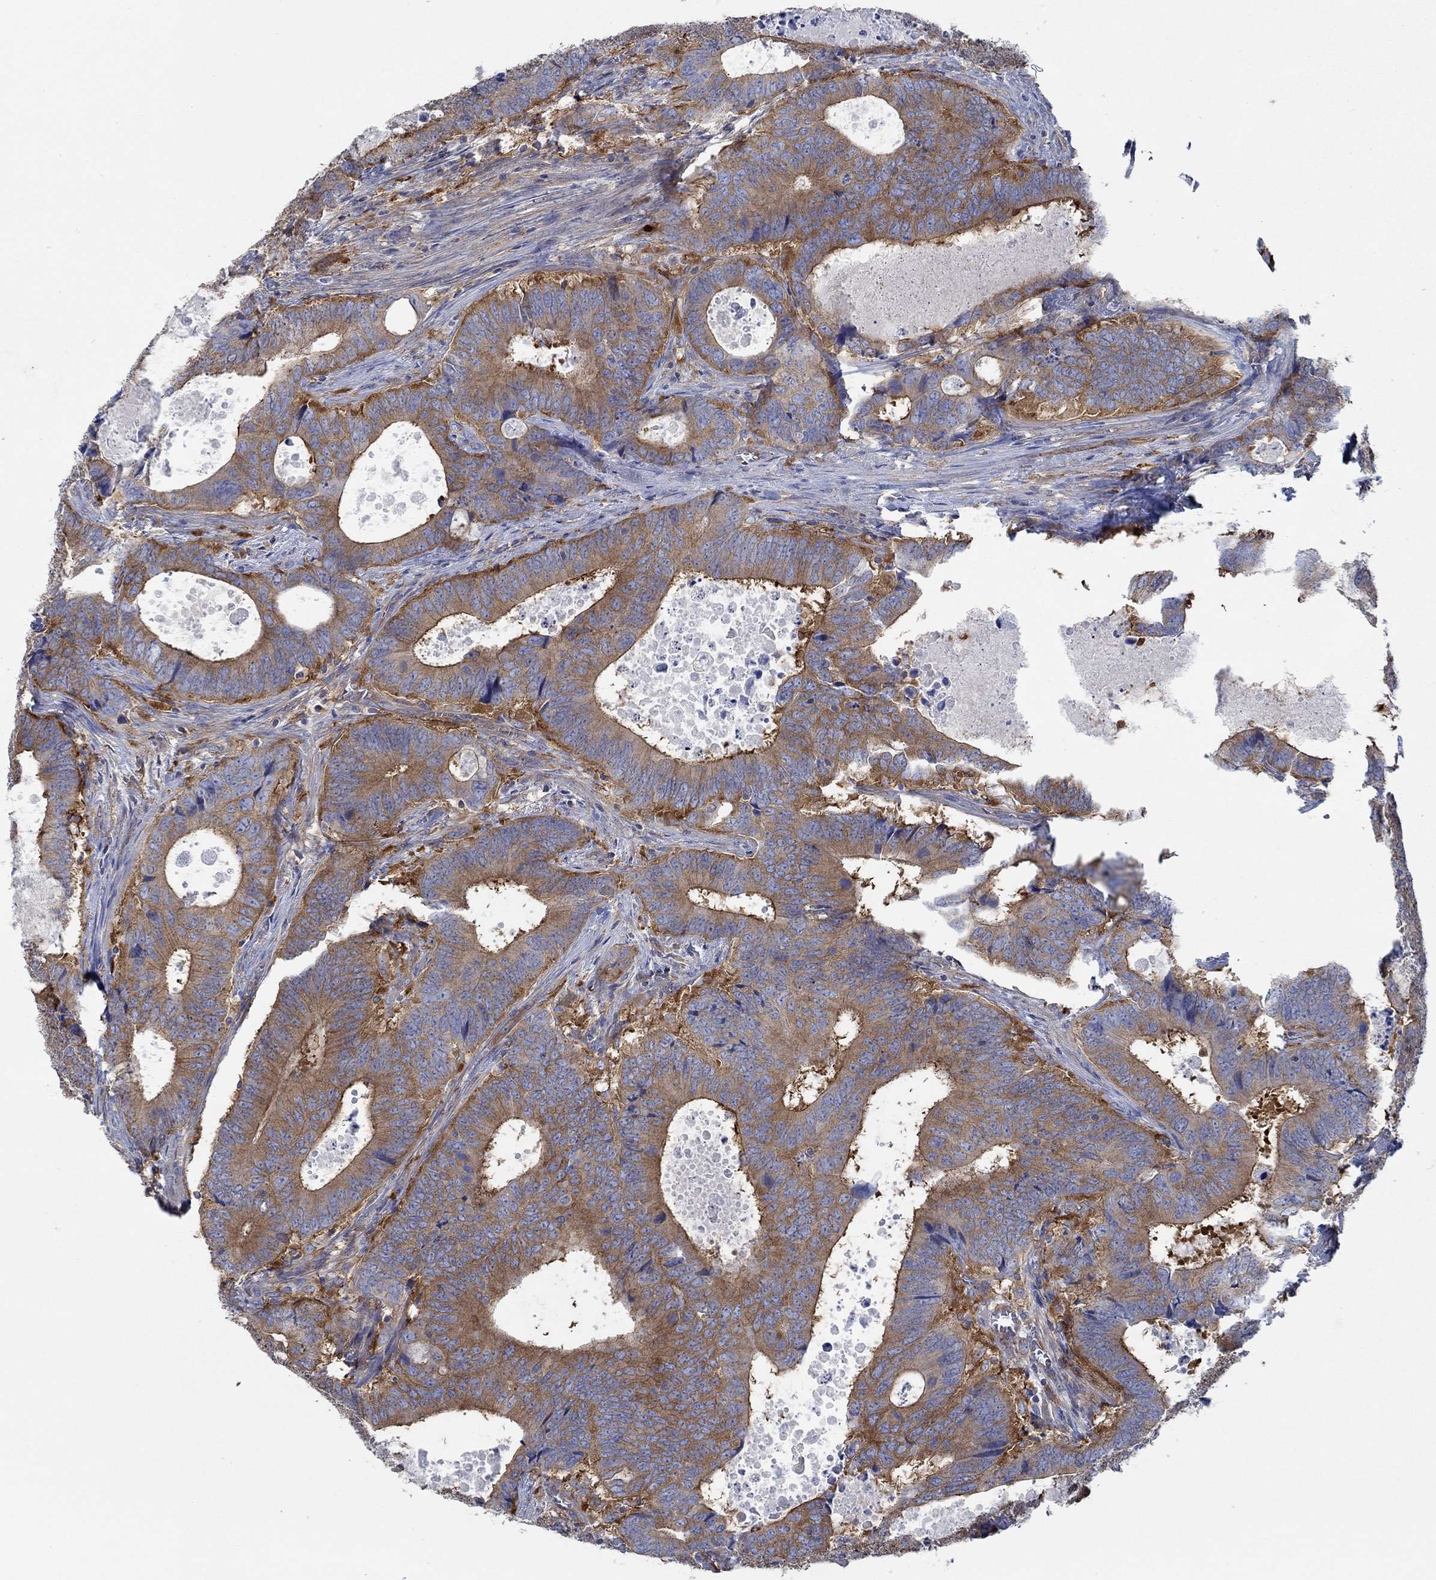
{"staining": {"intensity": "strong", "quantity": "25%-75%", "location": "cytoplasmic/membranous"}, "tissue": "colorectal cancer", "cell_type": "Tumor cells", "image_type": "cancer", "snomed": [{"axis": "morphology", "description": "Adenocarcinoma, NOS"}, {"axis": "topography", "description": "Colon"}], "caption": "Immunohistochemical staining of colorectal adenocarcinoma reveals high levels of strong cytoplasmic/membranous protein staining in approximately 25%-75% of tumor cells.", "gene": "SPAG9", "patient": {"sex": "female", "age": 82}}